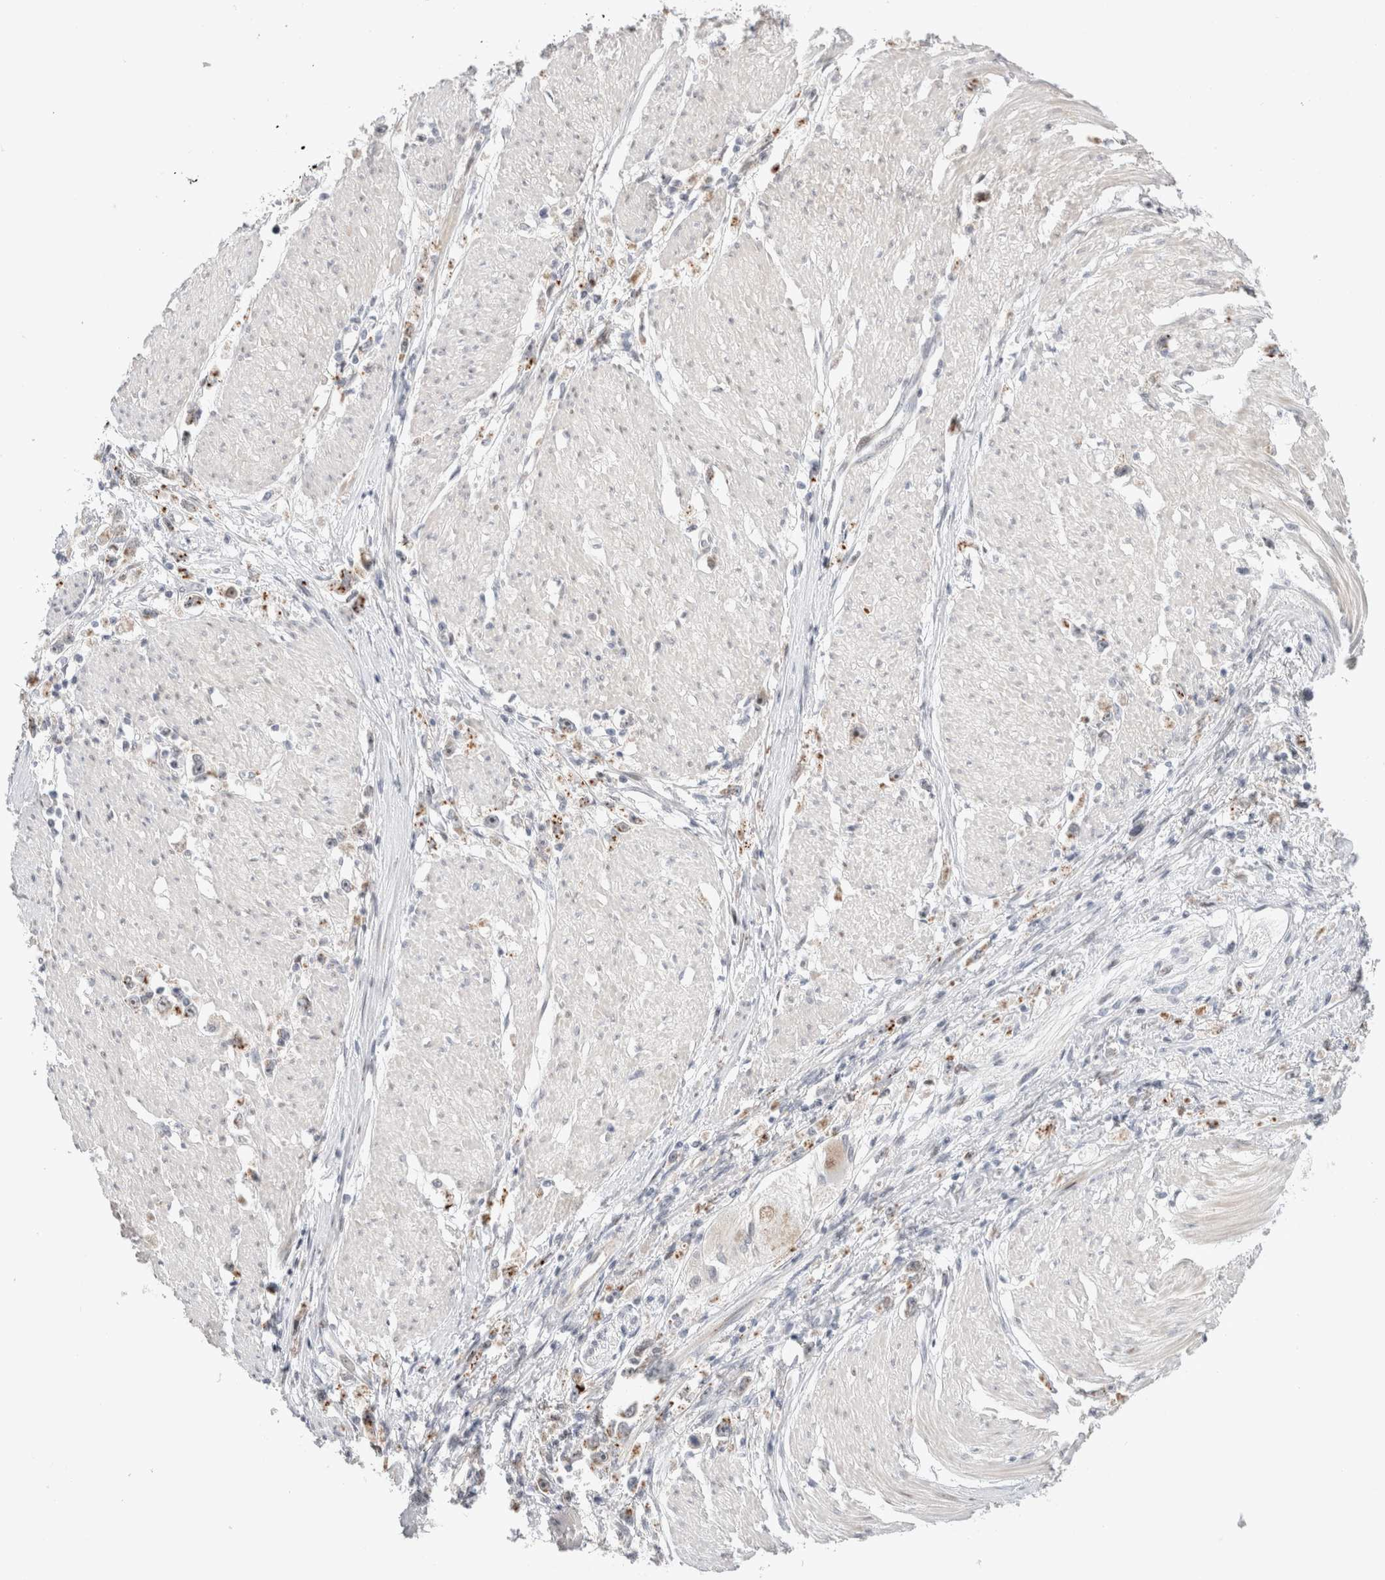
{"staining": {"intensity": "weak", "quantity": "25%-75%", "location": "cytoplasmic/membranous"}, "tissue": "stomach cancer", "cell_type": "Tumor cells", "image_type": "cancer", "snomed": [{"axis": "morphology", "description": "Adenocarcinoma, NOS"}, {"axis": "topography", "description": "Stomach"}], "caption": "Protein staining by immunohistochemistry (IHC) exhibits weak cytoplasmic/membranous staining in about 25%-75% of tumor cells in stomach cancer (adenocarcinoma).", "gene": "VPS28", "patient": {"sex": "female", "age": 59}}